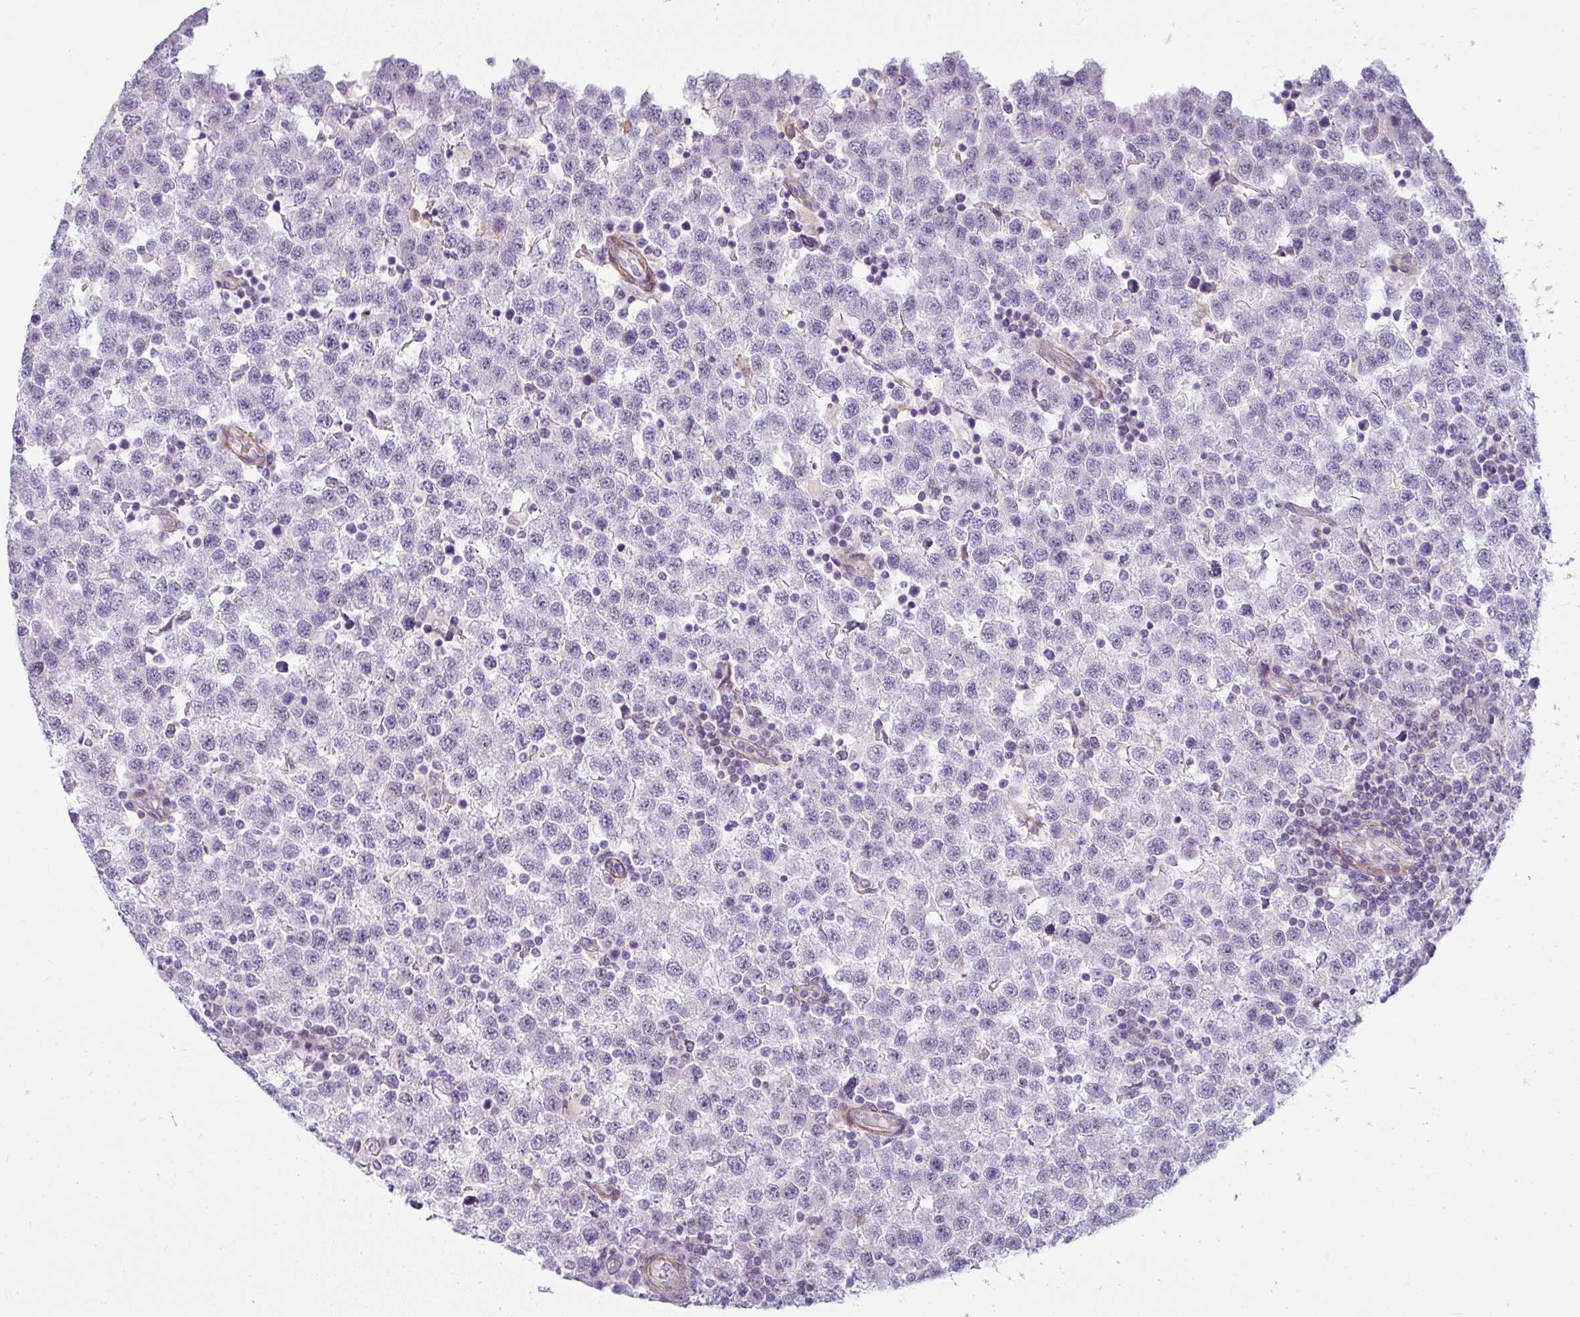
{"staining": {"intensity": "negative", "quantity": "none", "location": "none"}, "tissue": "testis cancer", "cell_type": "Tumor cells", "image_type": "cancer", "snomed": [{"axis": "morphology", "description": "Seminoma, NOS"}, {"axis": "topography", "description": "Testis"}], "caption": "Immunohistochemistry photomicrograph of neoplastic tissue: testis cancer (seminoma) stained with DAB (3,3'-diaminobenzidine) exhibits no significant protein positivity in tumor cells. The staining was performed using DAB to visualize the protein expression in brown, while the nuclei were stained in blue with hematoxylin (Magnification: 20x).", "gene": "DZIP1", "patient": {"sex": "male", "age": 34}}